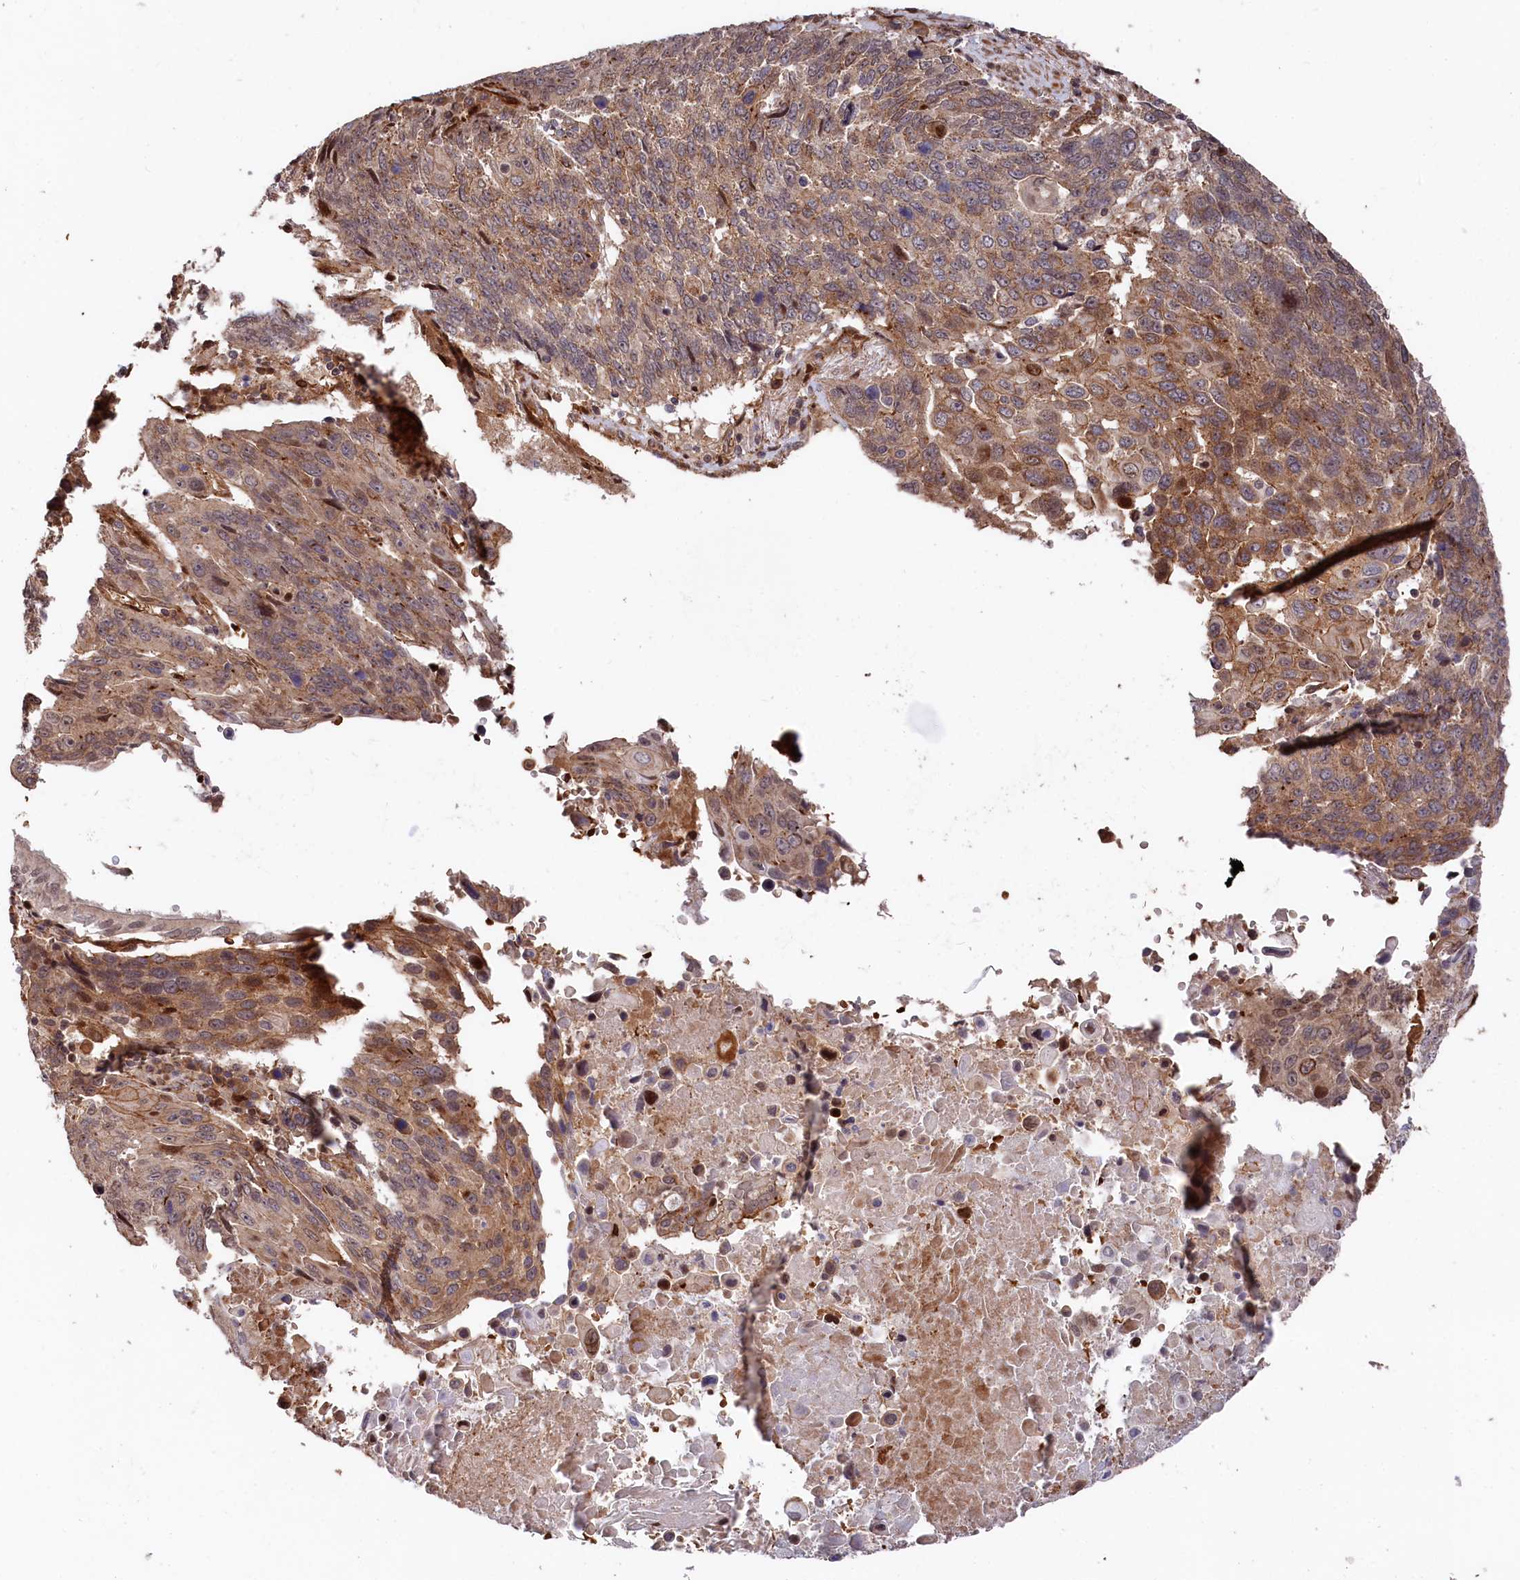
{"staining": {"intensity": "moderate", "quantity": ">75%", "location": "cytoplasmic/membranous"}, "tissue": "lung cancer", "cell_type": "Tumor cells", "image_type": "cancer", "snomed": [{"axis": "morphology", "description": "Squamous cell carcinoma, NOS"}, {"axis": "topography", "description": "Lung"}], "caption": "The immunohistochemical stain shows moderate cytoplasmic/membranous staining in tumor cells of lung squamous cell carcinoma tissue. (brown staining indicates protein expression, while blue staining denotes nuclei).", "gene": "TNKS1BP1", "patient": {"sex": "male", "age": 66}}